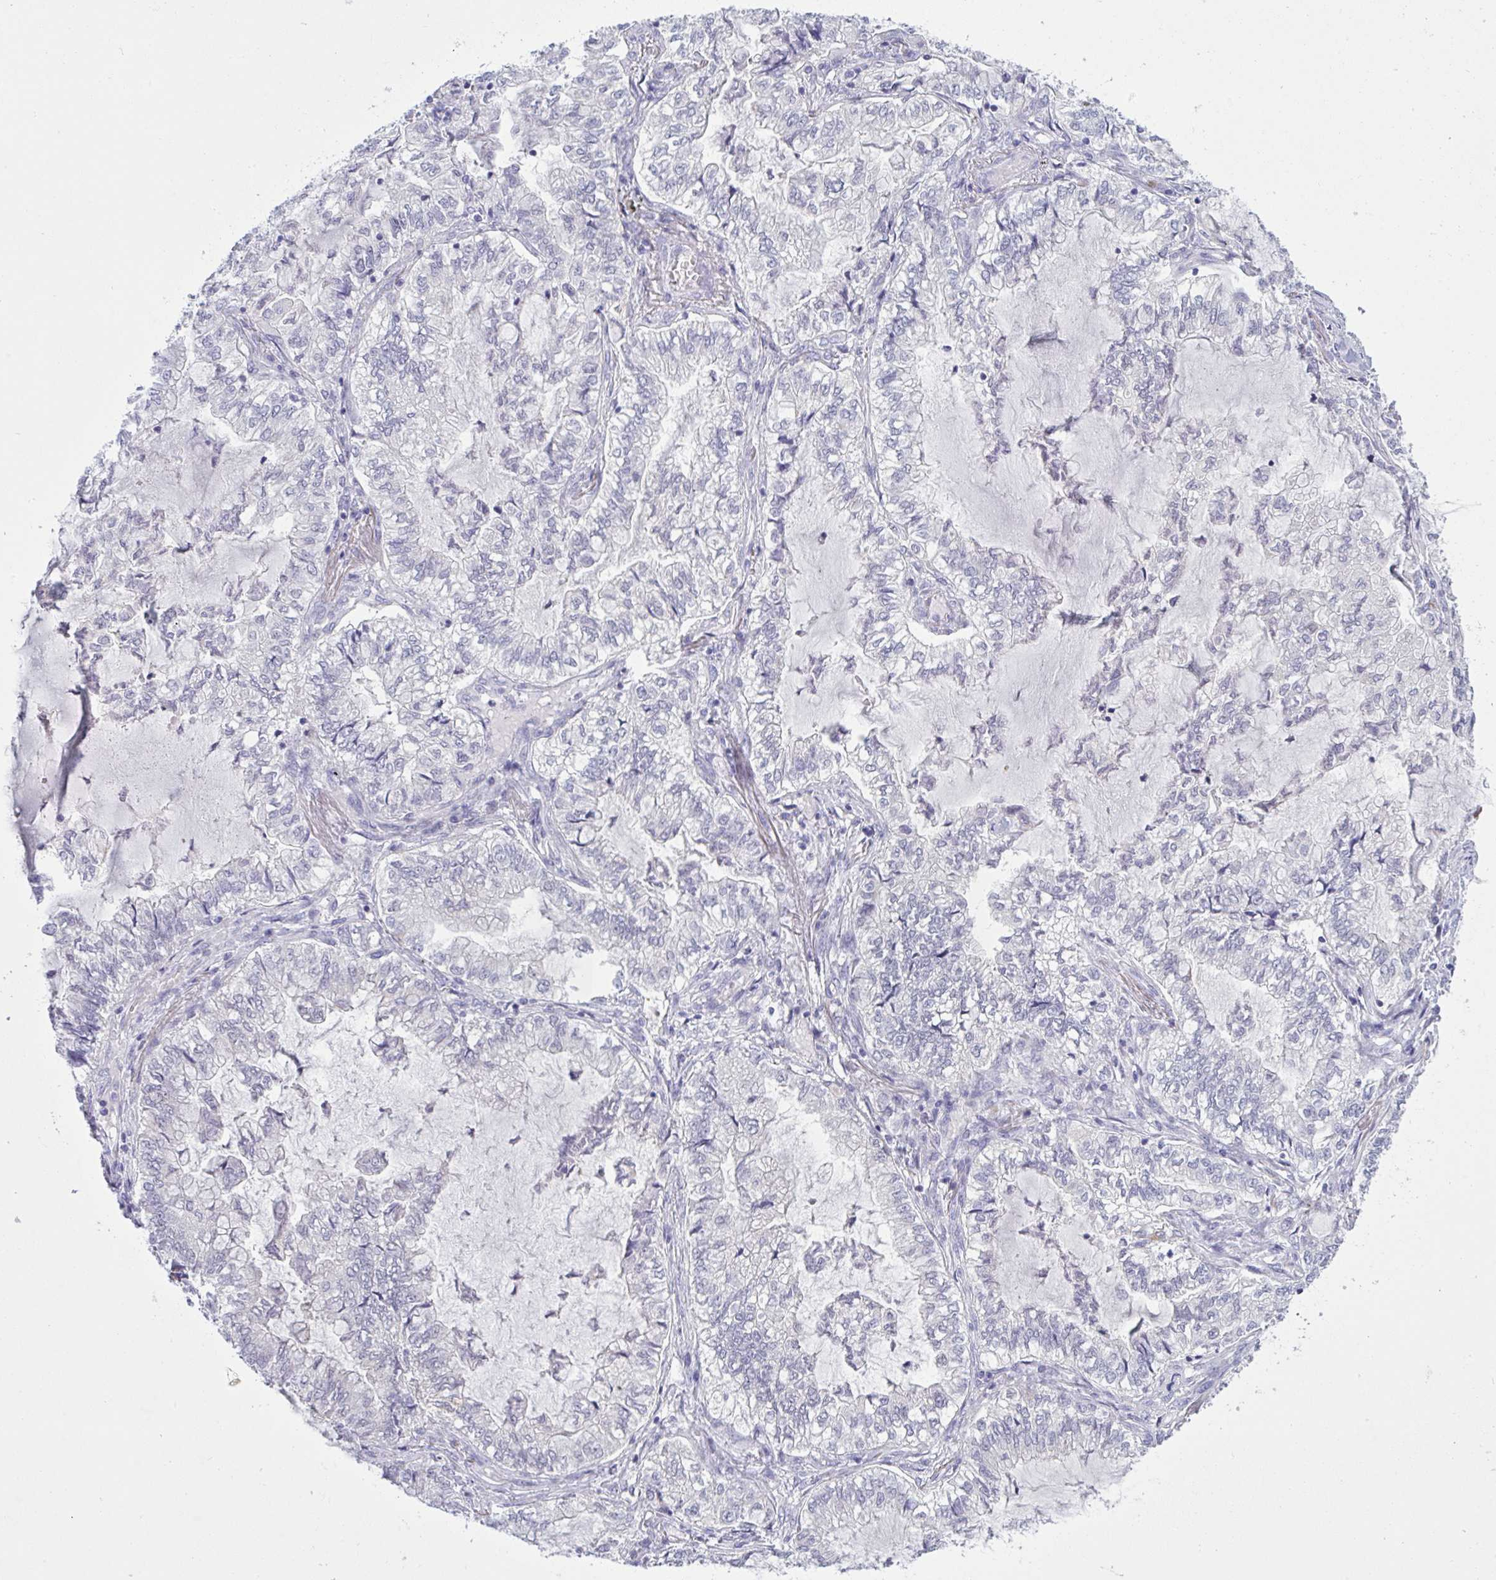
{"staining": {"intensity": "weak", "quantity": "<25%", "location": "cytoplasmic/membranous"}, "tissue": "lung cancer", "cell_type": "Tumor cells", "image_type": "cancer", "snomed": [{"axis": "morphology", "description": "Adenocarcinoma, NOS"}, {"axis": "topography", "description": "Lymph node"}, {"axis": "topography", "description": "Lung"}], "caption": "Lung adenocarcinoma was stained to show a protein in brown. There is no significant staining in tumor cells.", "gene": "TENT5D", "patient": {"sex": "male", "age": 66}}